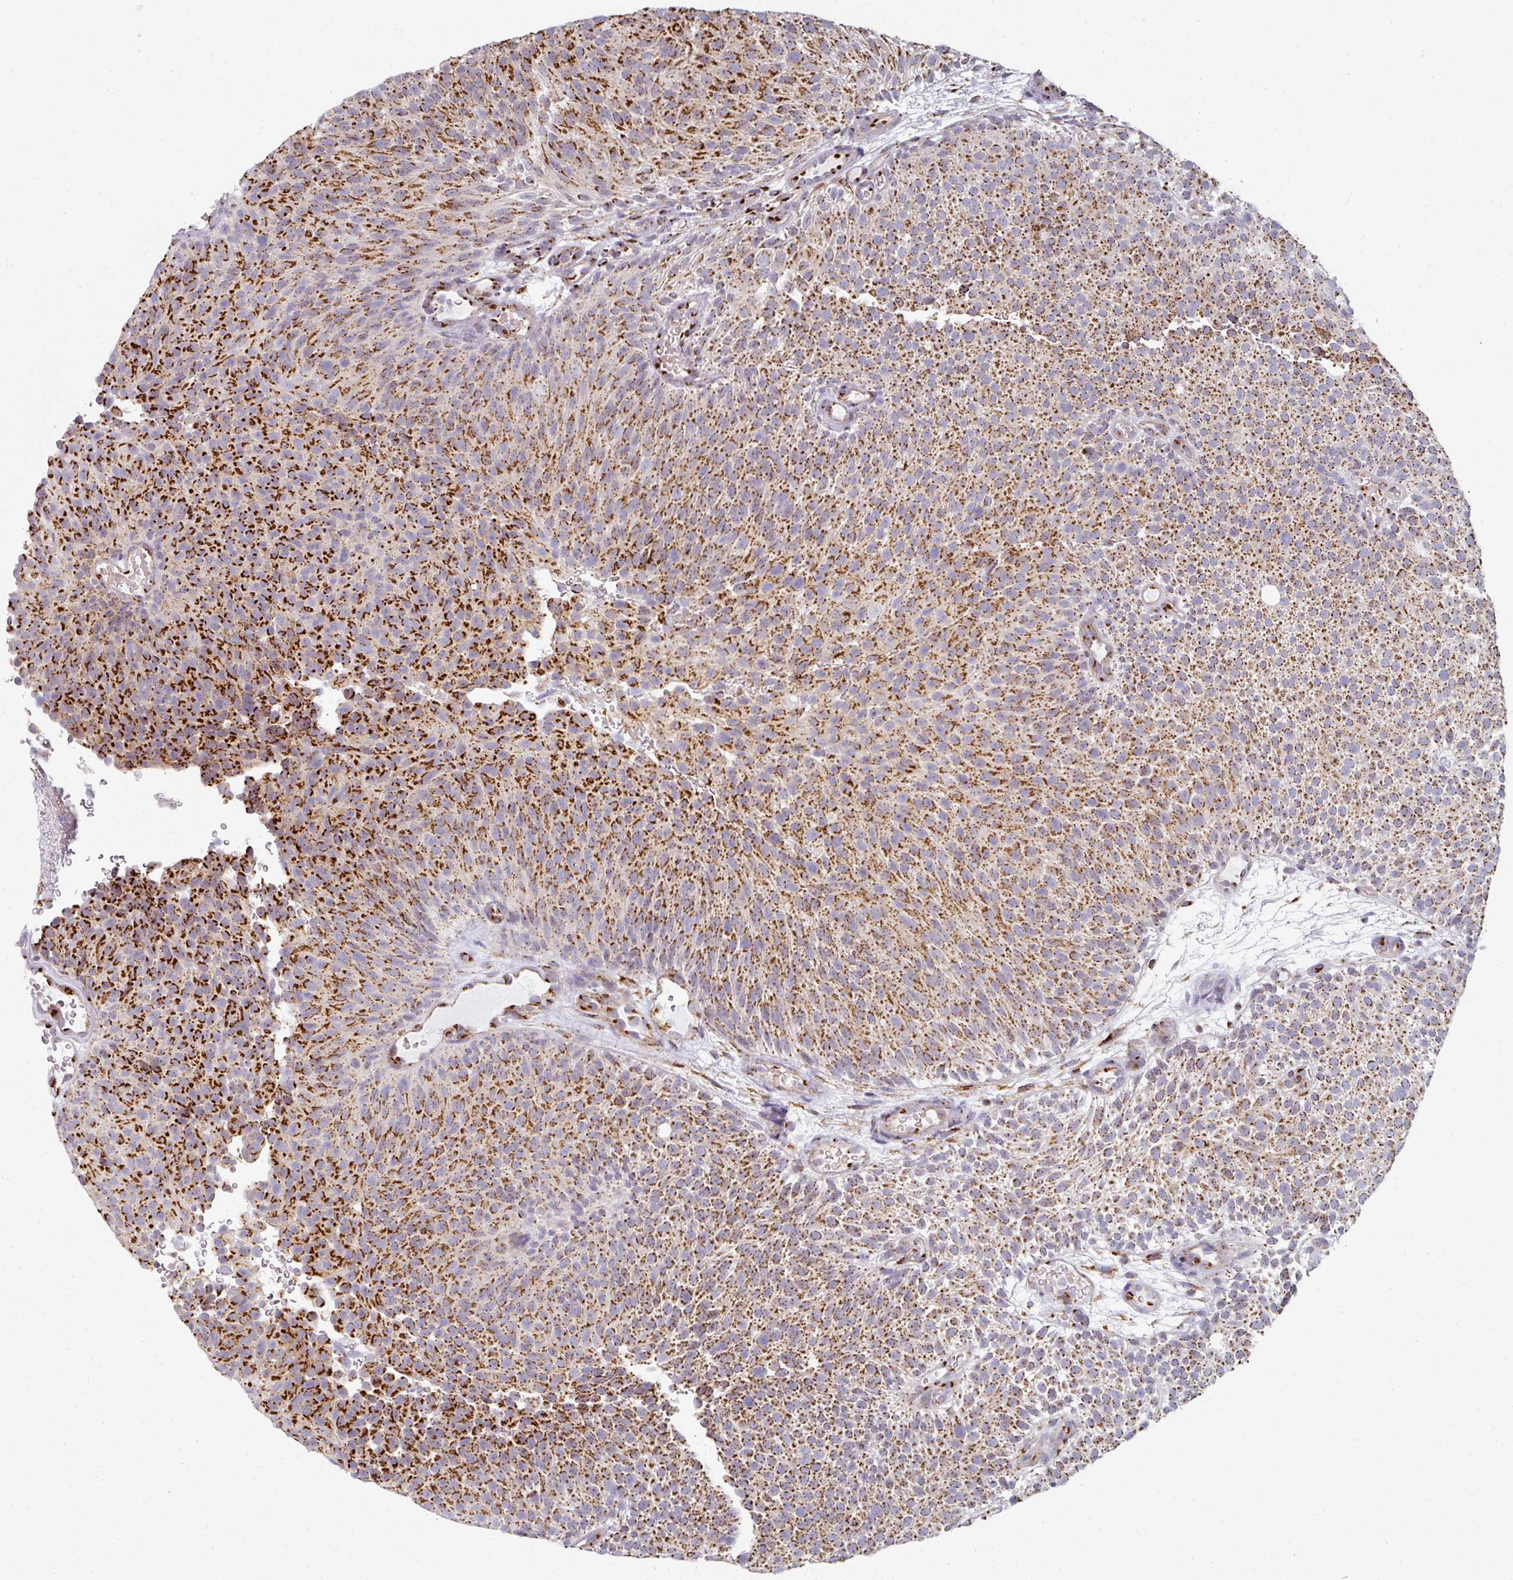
{"staining": {"intensity": "strong", "quantity": ">75%", "location": "cytoplasmic/membranous"}, "tissue": "urothelial cancer", "cell_type": "Tumor cells", "image_type": "cancer", "snomed": [{"axis": "morphology", "description": "Urothelial carcinoma, Low grade"}, {"axis": "topography", "description": "Urinary bladder"}], "caption": "Brown immunohistochemical staining in urothelial cancer reveals strong cytoplasmic/membranous positivity in about >75% of tumor cells.", "gene": "CCDC85B", "patient": {"sex": "male", "age": 78}}